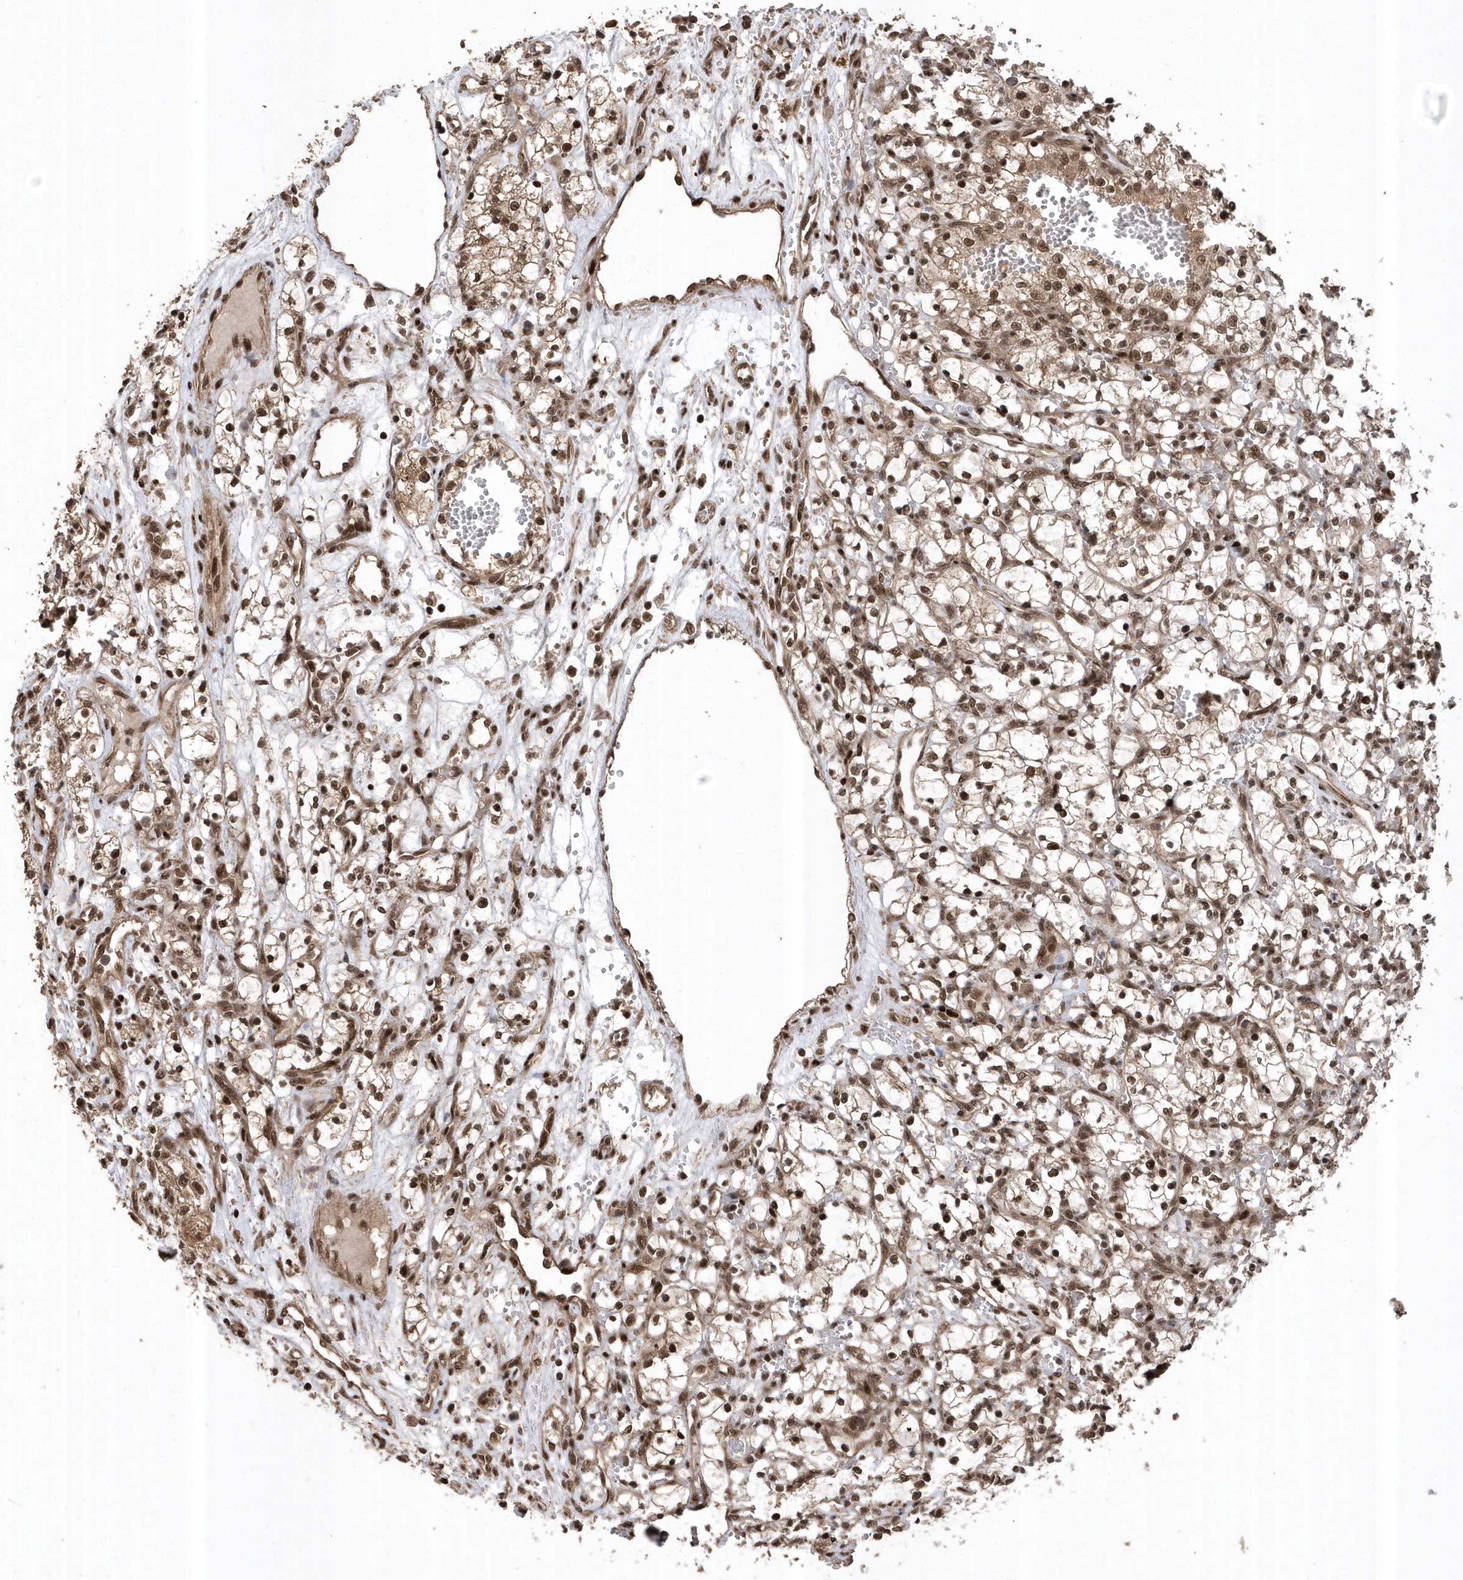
{"staining": {"intensity": "moderate", "quantity": ">75%", "location": "cytoplasmic/membranous,nuclear"}, "tissue": "renal cancer", "cell_type": "Tumor cells", "image_type": "cancer", "snomed": [{"axis": "morphology", "description": "Adenocarcinoma, NOS"}, {"axis": "topography", "description": "Kidney"}], "caption": "Moderate cytoplasmic/membranous and nuclear protein expression is present in about >75% of tumor cells in adenocarcinoma (renal).", "gene": "INTS12", "patient": {"sex": "female", "age": 69}}